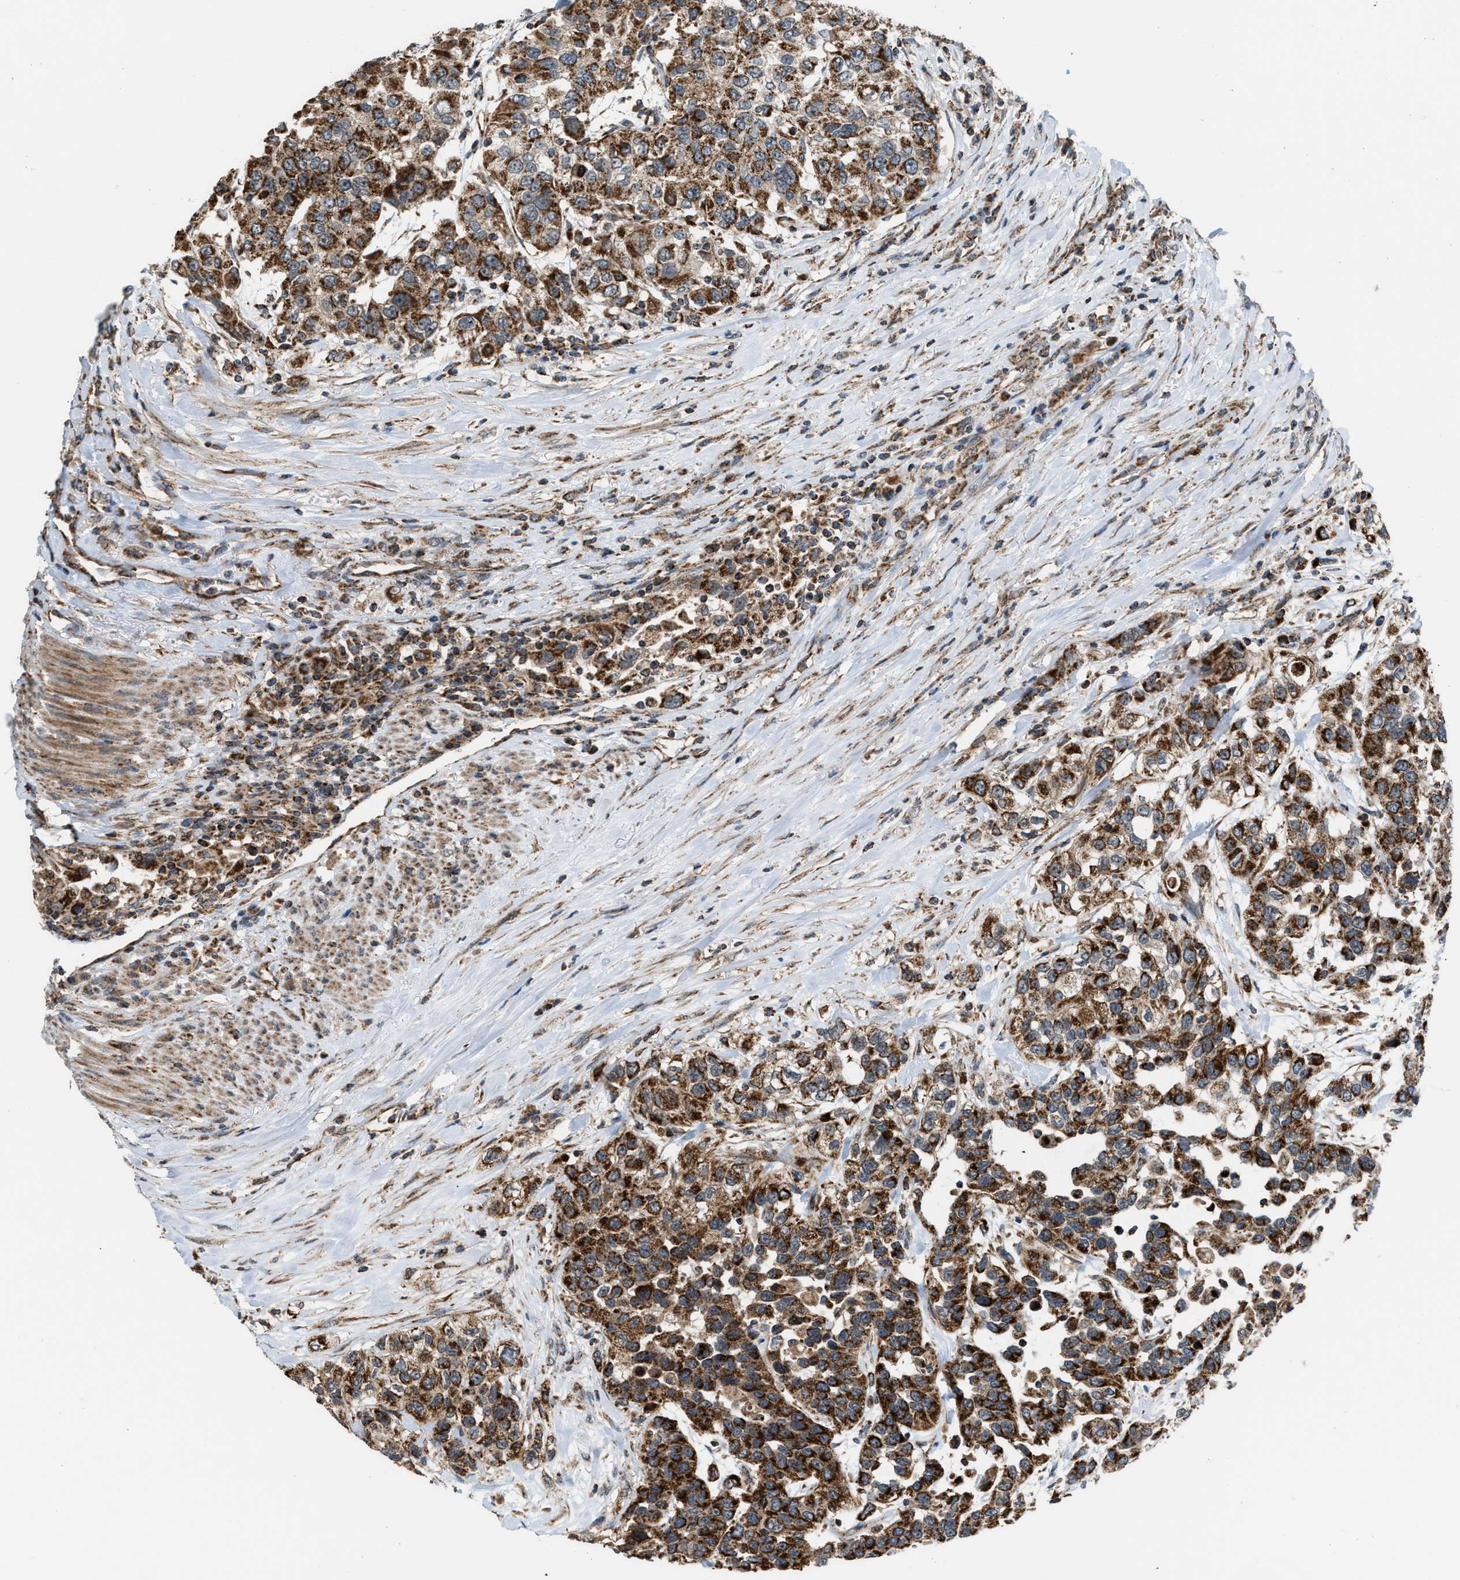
{"staining": {"intensity": "strong", "quantity": ">75%", "location": "cytoplasmic/membranous"}, "tissue": "urothelial cancer", "cell_type": "Tumor cells", "image_type": "cancer", "snomed": [{"axis": "morphology", "description": "Urothelial carcinoma, High grade"}, {"axis": "topography", "description": "Urinary bladder"}], "caption": "An image of human urothelial cancer stained for a protein demonstrates strong cytoplasmic/membranous brown staining in tumor cells.", "gene": "SGSM2", "patient": {"sex": "female", "age": 80}}